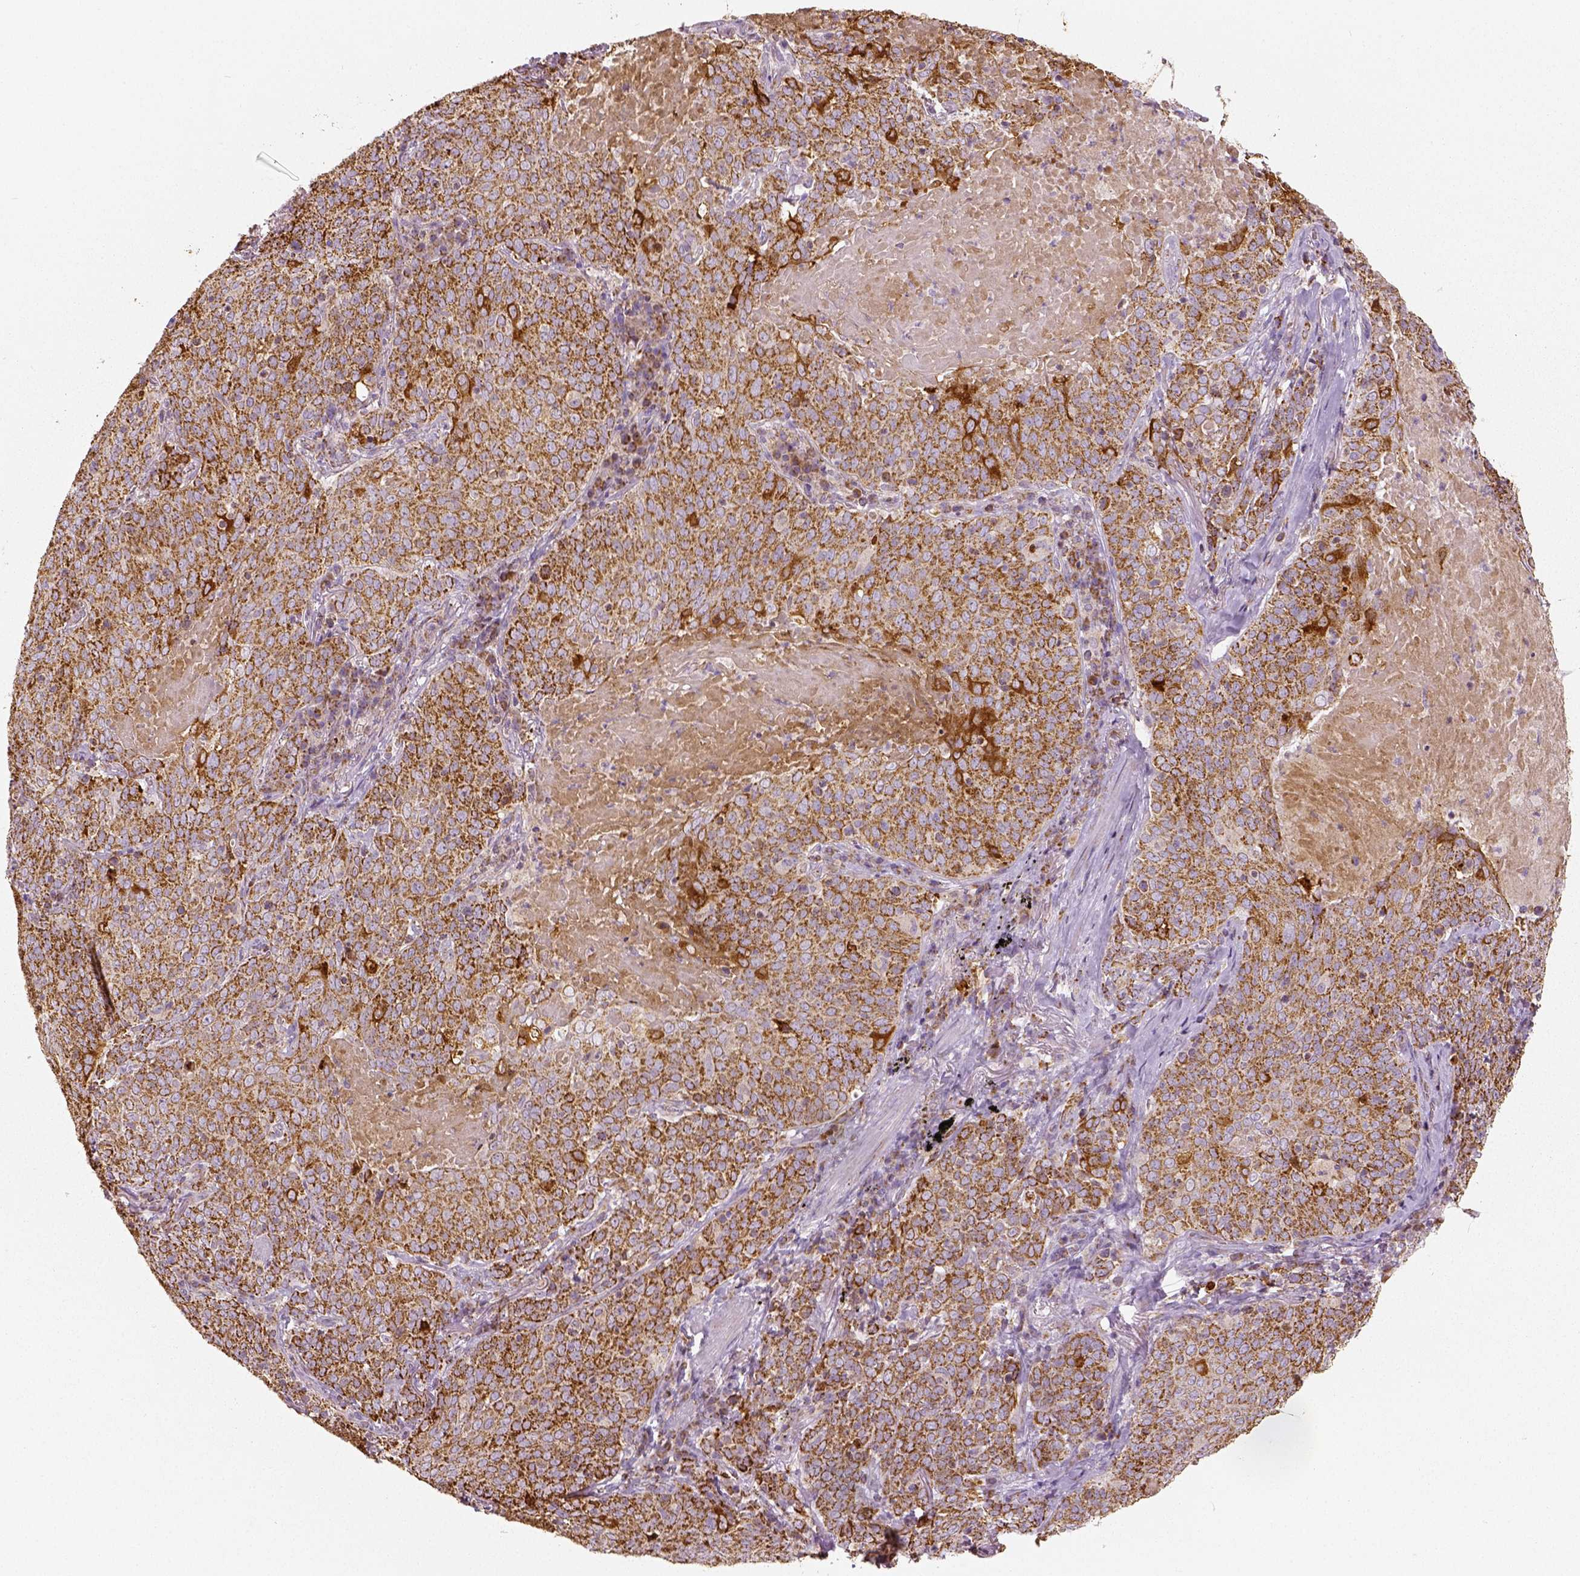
{"staining": {"intensity": "moderate", "quantity": ">75%", "location": "cytoplasmic/membranous"}, "tissue": "lung cancer", "cell_type": "Tumor cells", "image_type": "cancer", "snomed": [{"axis": "morphology", "description": "Squamous cell carcinoma, NOS"}, {"axis": "topography", "description": "Lung"}], "caption": "Protein expression by IHC shows moderate cytoplasmic/membranous staining in approximately >75% of tumor cells in lung cancer (squamous cell carcinoma). (Brightfield microscopy of DAB IHC at high magnification).", "gene": "PGAM5", "patient": {"sex": "male", "age": 82}}